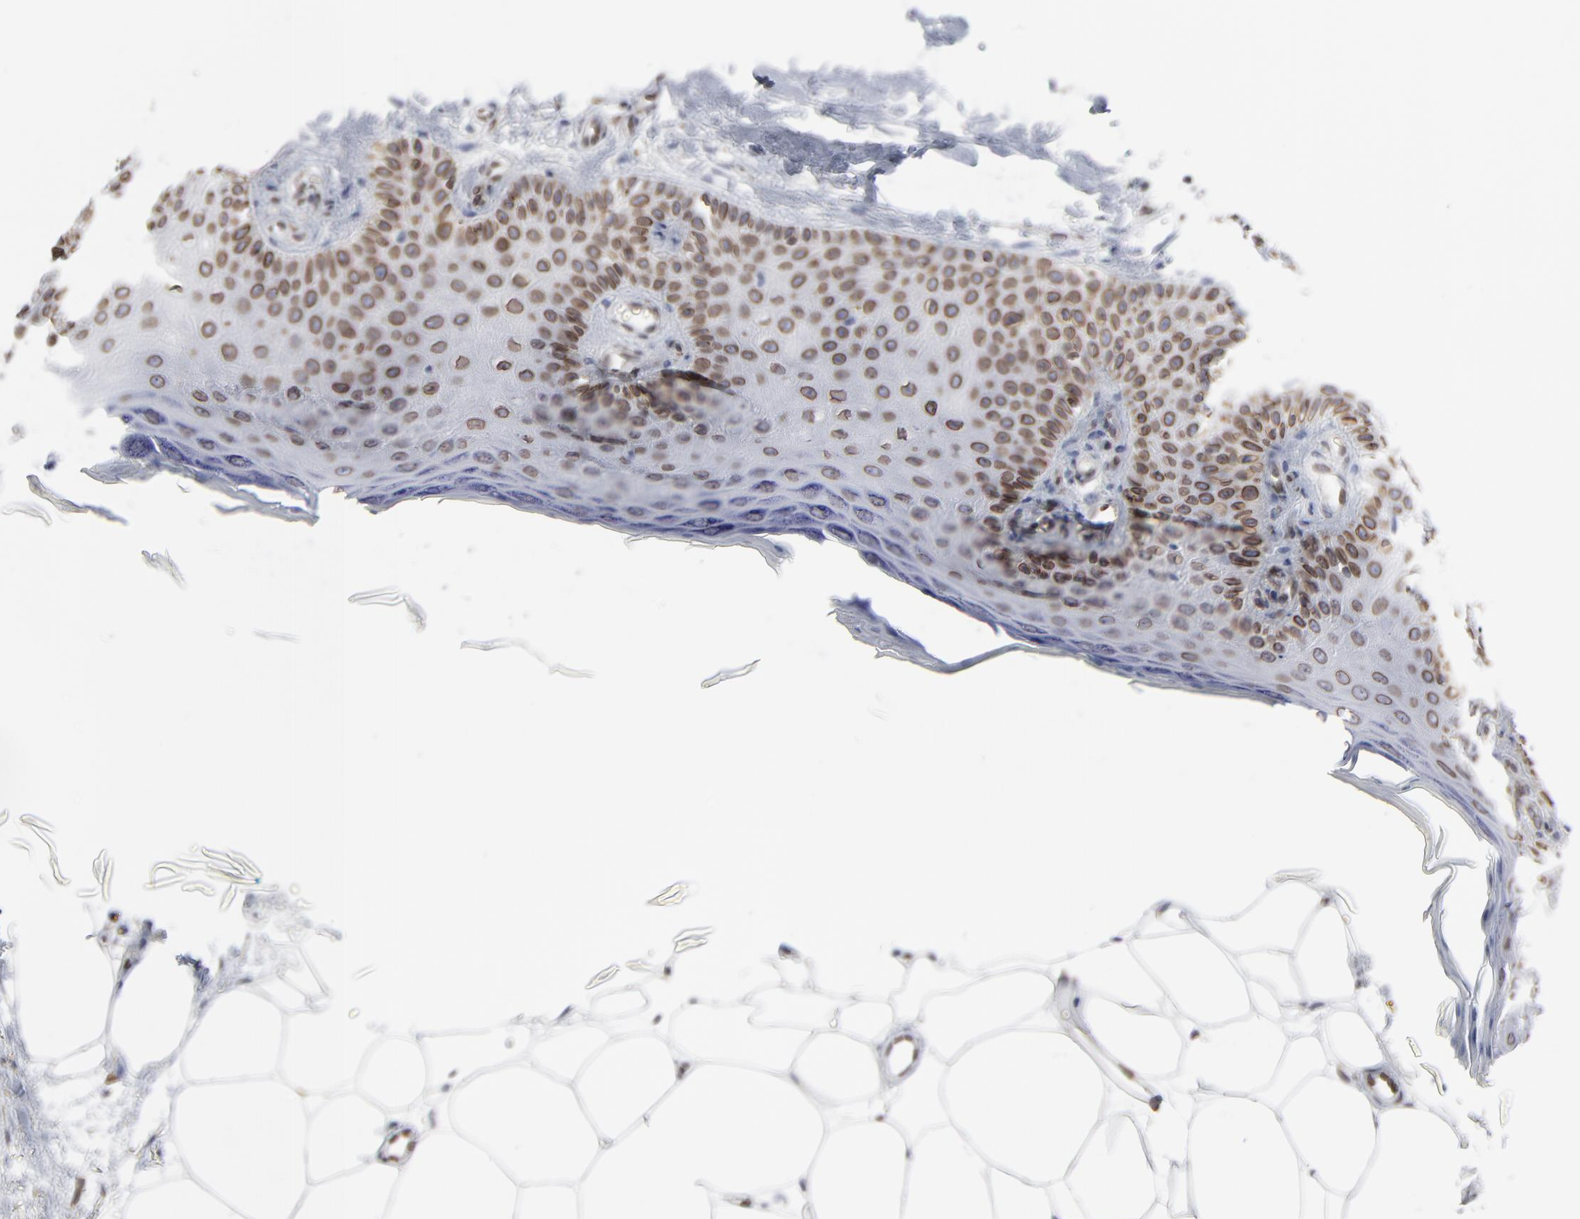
{"staining": {"intensity": "moderate", "quantity": ">75%", "location": "cytoplasmic/membranous,nuclear"}, "tissue": "skin cancer", "cell_type": "Tumor cells", "image_type": "cancer", "snomed": [{"axis": "morphology", "description": "Squamous cell carcinoma, NOS"}, {"axis": "topography", "description": "Skin"}], "caption": "Protein expression analysis of skin cancer (squamous cell carcinoma) shows moderate cytoplasmic/membranous and nuclear staining in about >75% of tumor cells.", "gene": "SYNE2", "patient": {"sex": "female", "age": 40}}